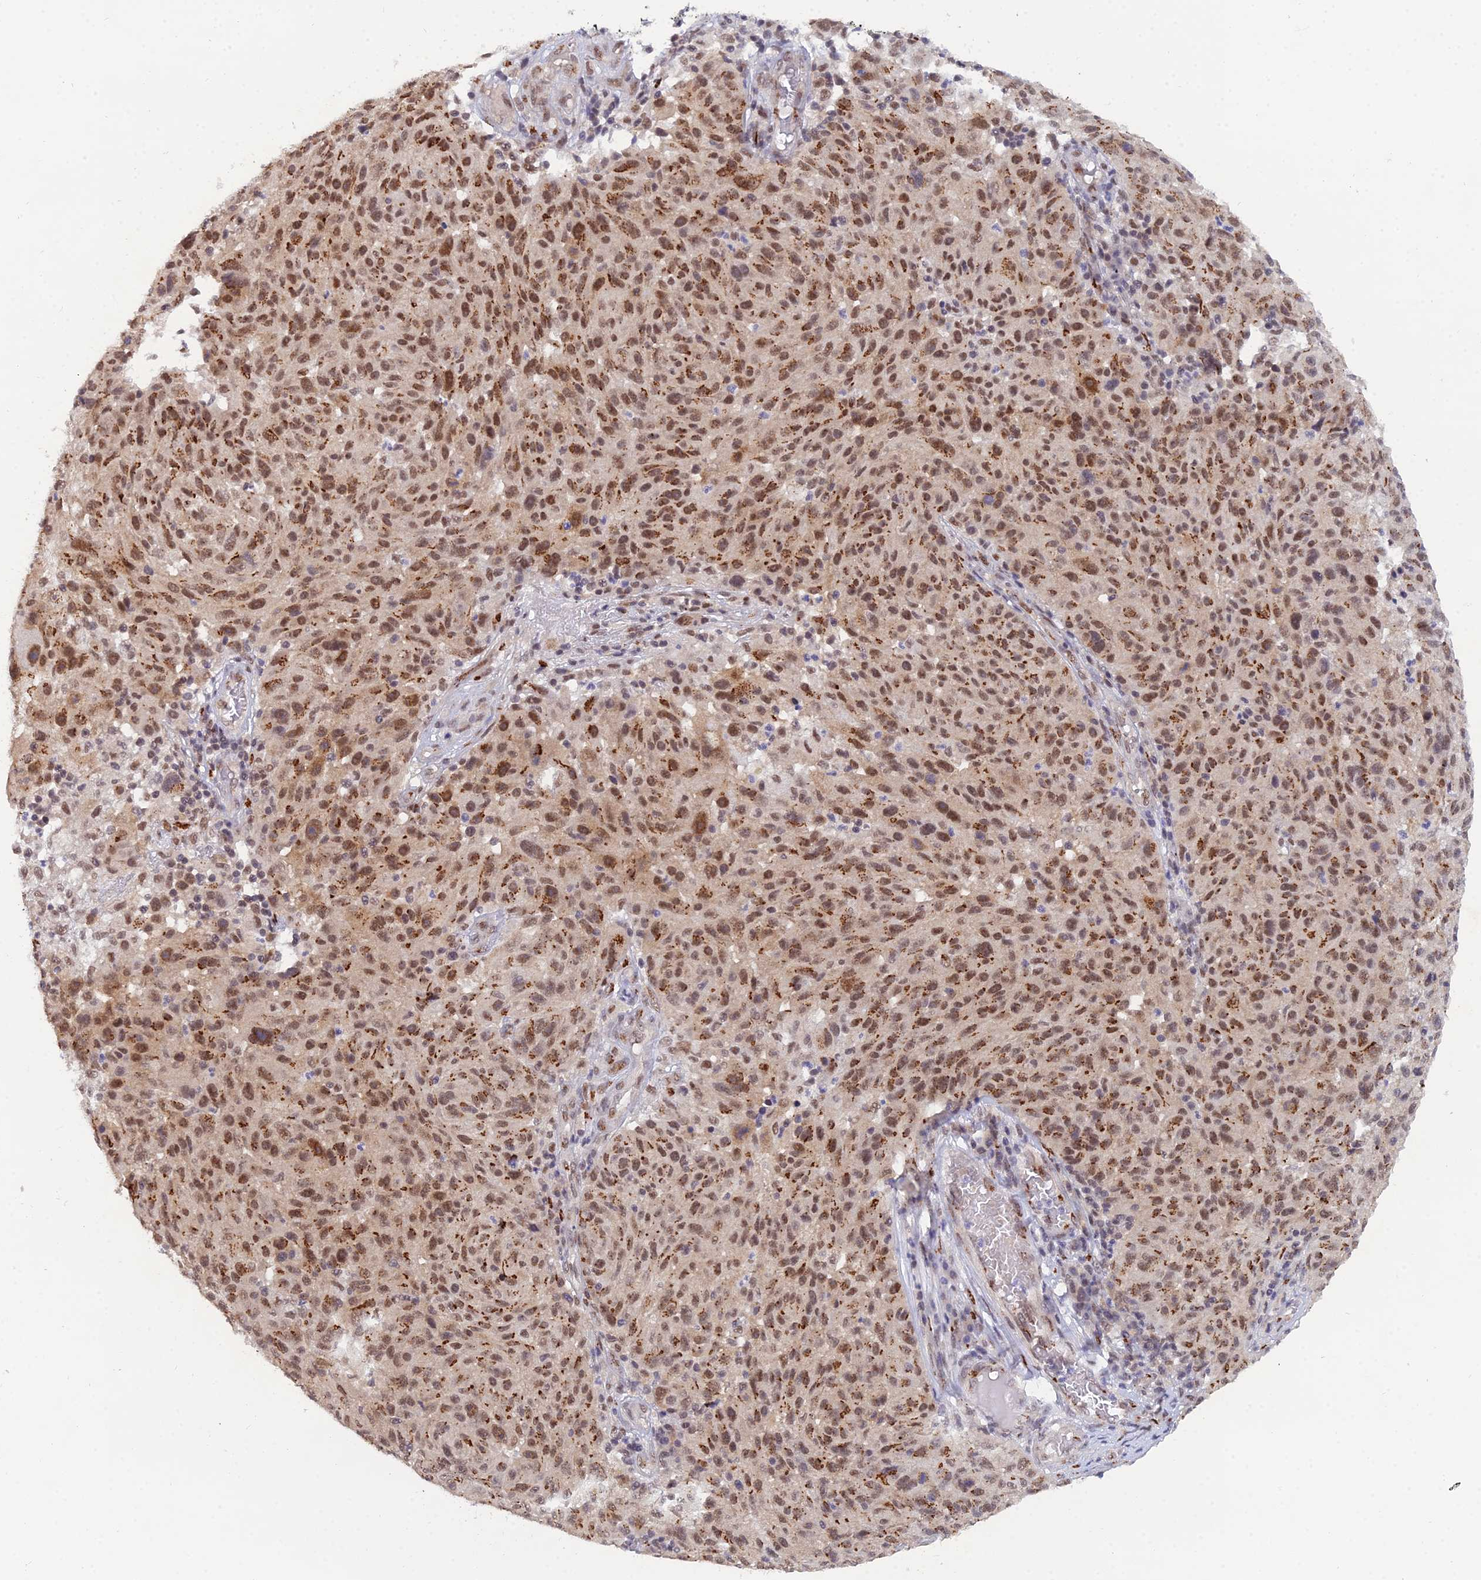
{"staining": {"intensity": "moderate", "quantity": ">75%", "location": "cytoplasmic/membranous,nuclear"}, "tissue": "melanoma", "cell_type": "Tumor cells", "image_type": "cancer", "snomed": [{"axis": "morphology", "description": "Malignant melanoma, NOS"}, {"axis": "topography", "description": "Skin"}], "caption": "Immunohistochemical staining of human malignant melanoma exhibits medium levels of moderate cytoplasmic/membranous and nuclear protein positivity in about >75% of tumor cells. (DAB (3,3'-diaminobenzidine) IHC with brightfield microscopy, high magnification).", "gene": "THOC3", "patient": {"sex": "male", "age": 53}}